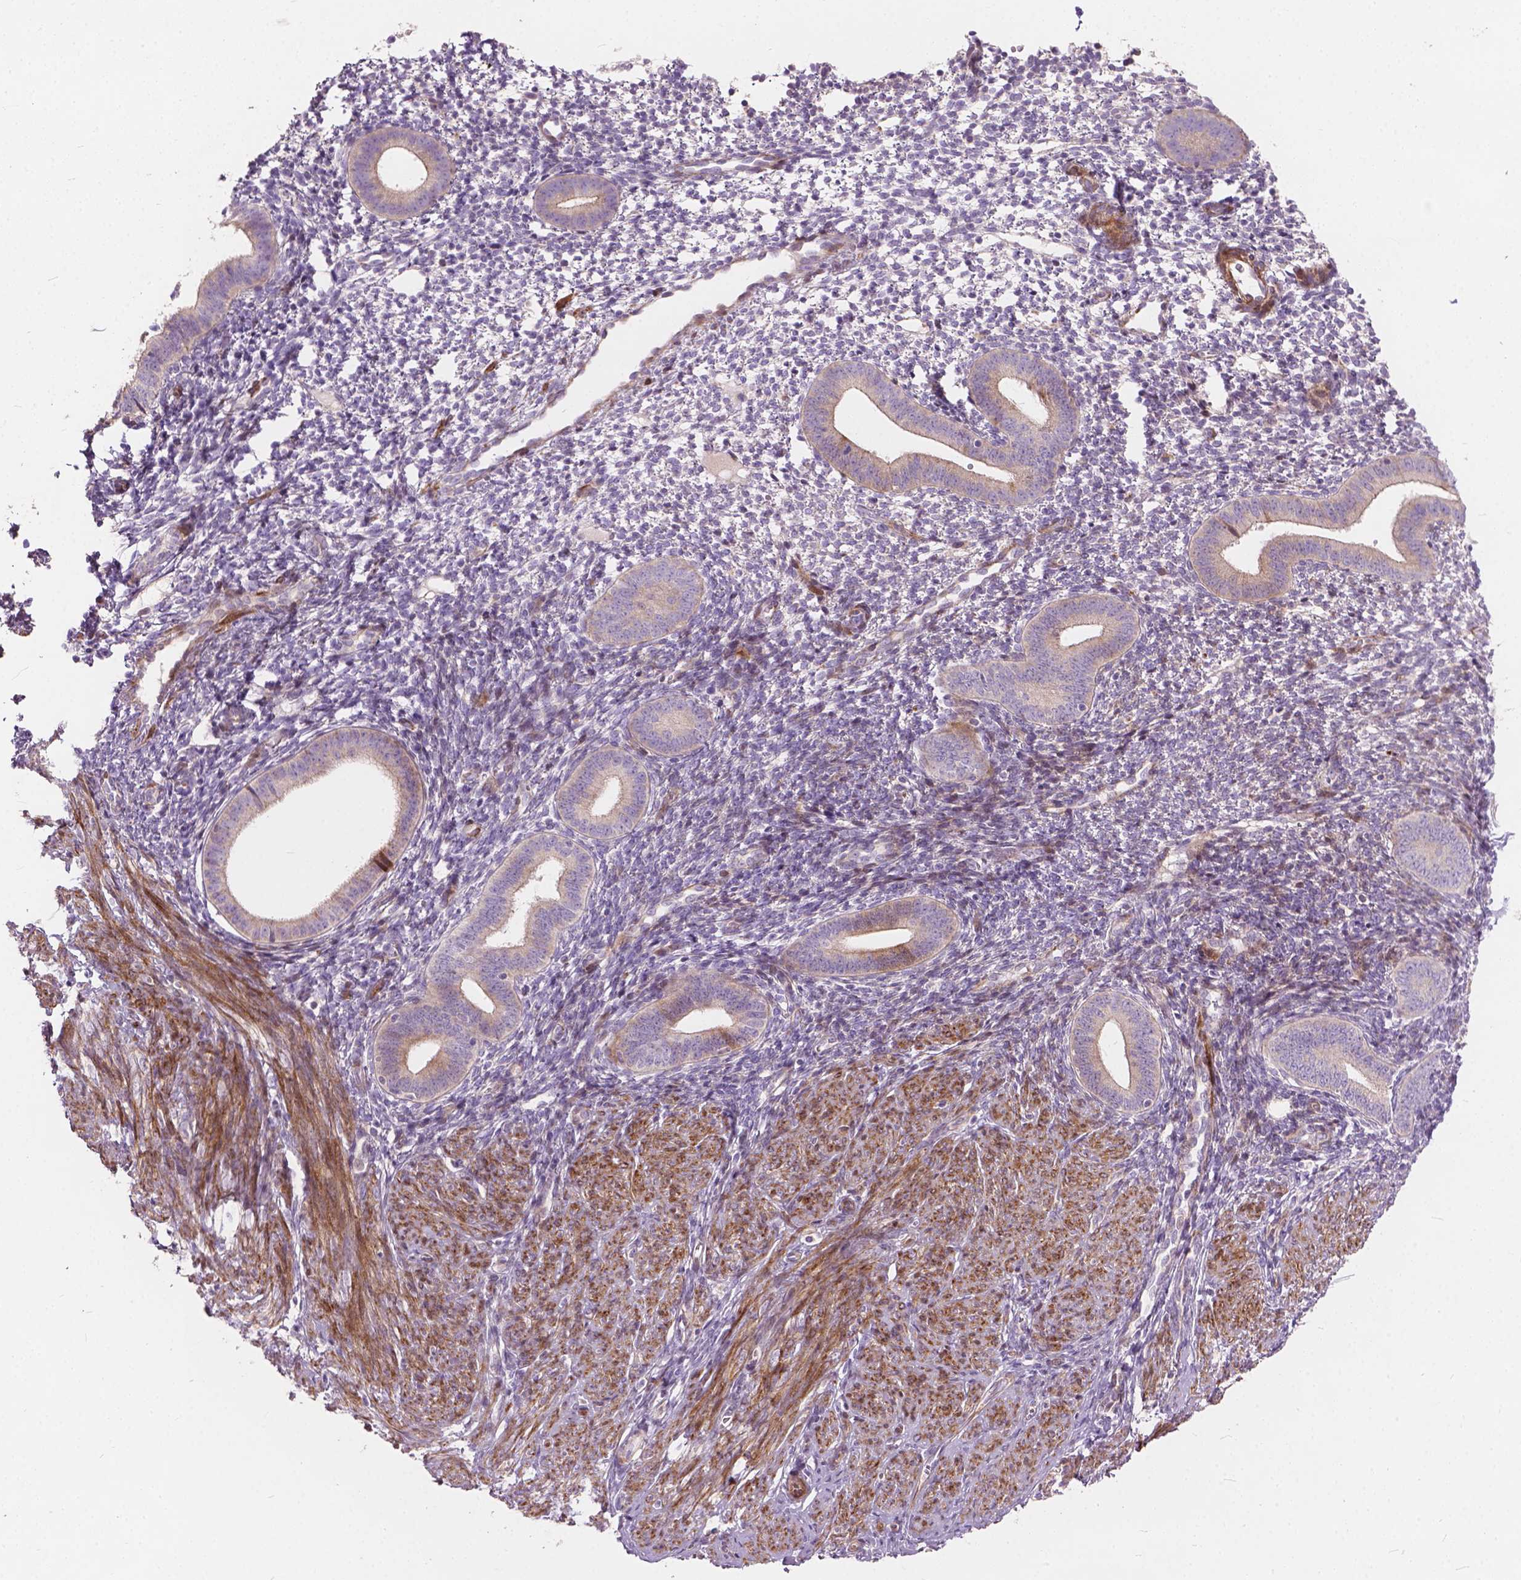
{"staining": {"intensity": "negative", "quantity": "none", "location": "none"}, "tissue": "endometrium", "cell_type": "Cells in endometrial stroma", "image_type": "normal", "snomed": [{"axis": "morphology", "description": "Normal tissue, NOS"}, {"axis": "topography", "description": "Endometrium"}], "caption": "Immunohistochemical staining of unremarkable human endometrium displays no significant positivity in cells in endometrial stroma. (DAB IHC with hematoxylin counter stain).", "gene": "MORN1", "patient": {"sex": "female", "age": 40}}